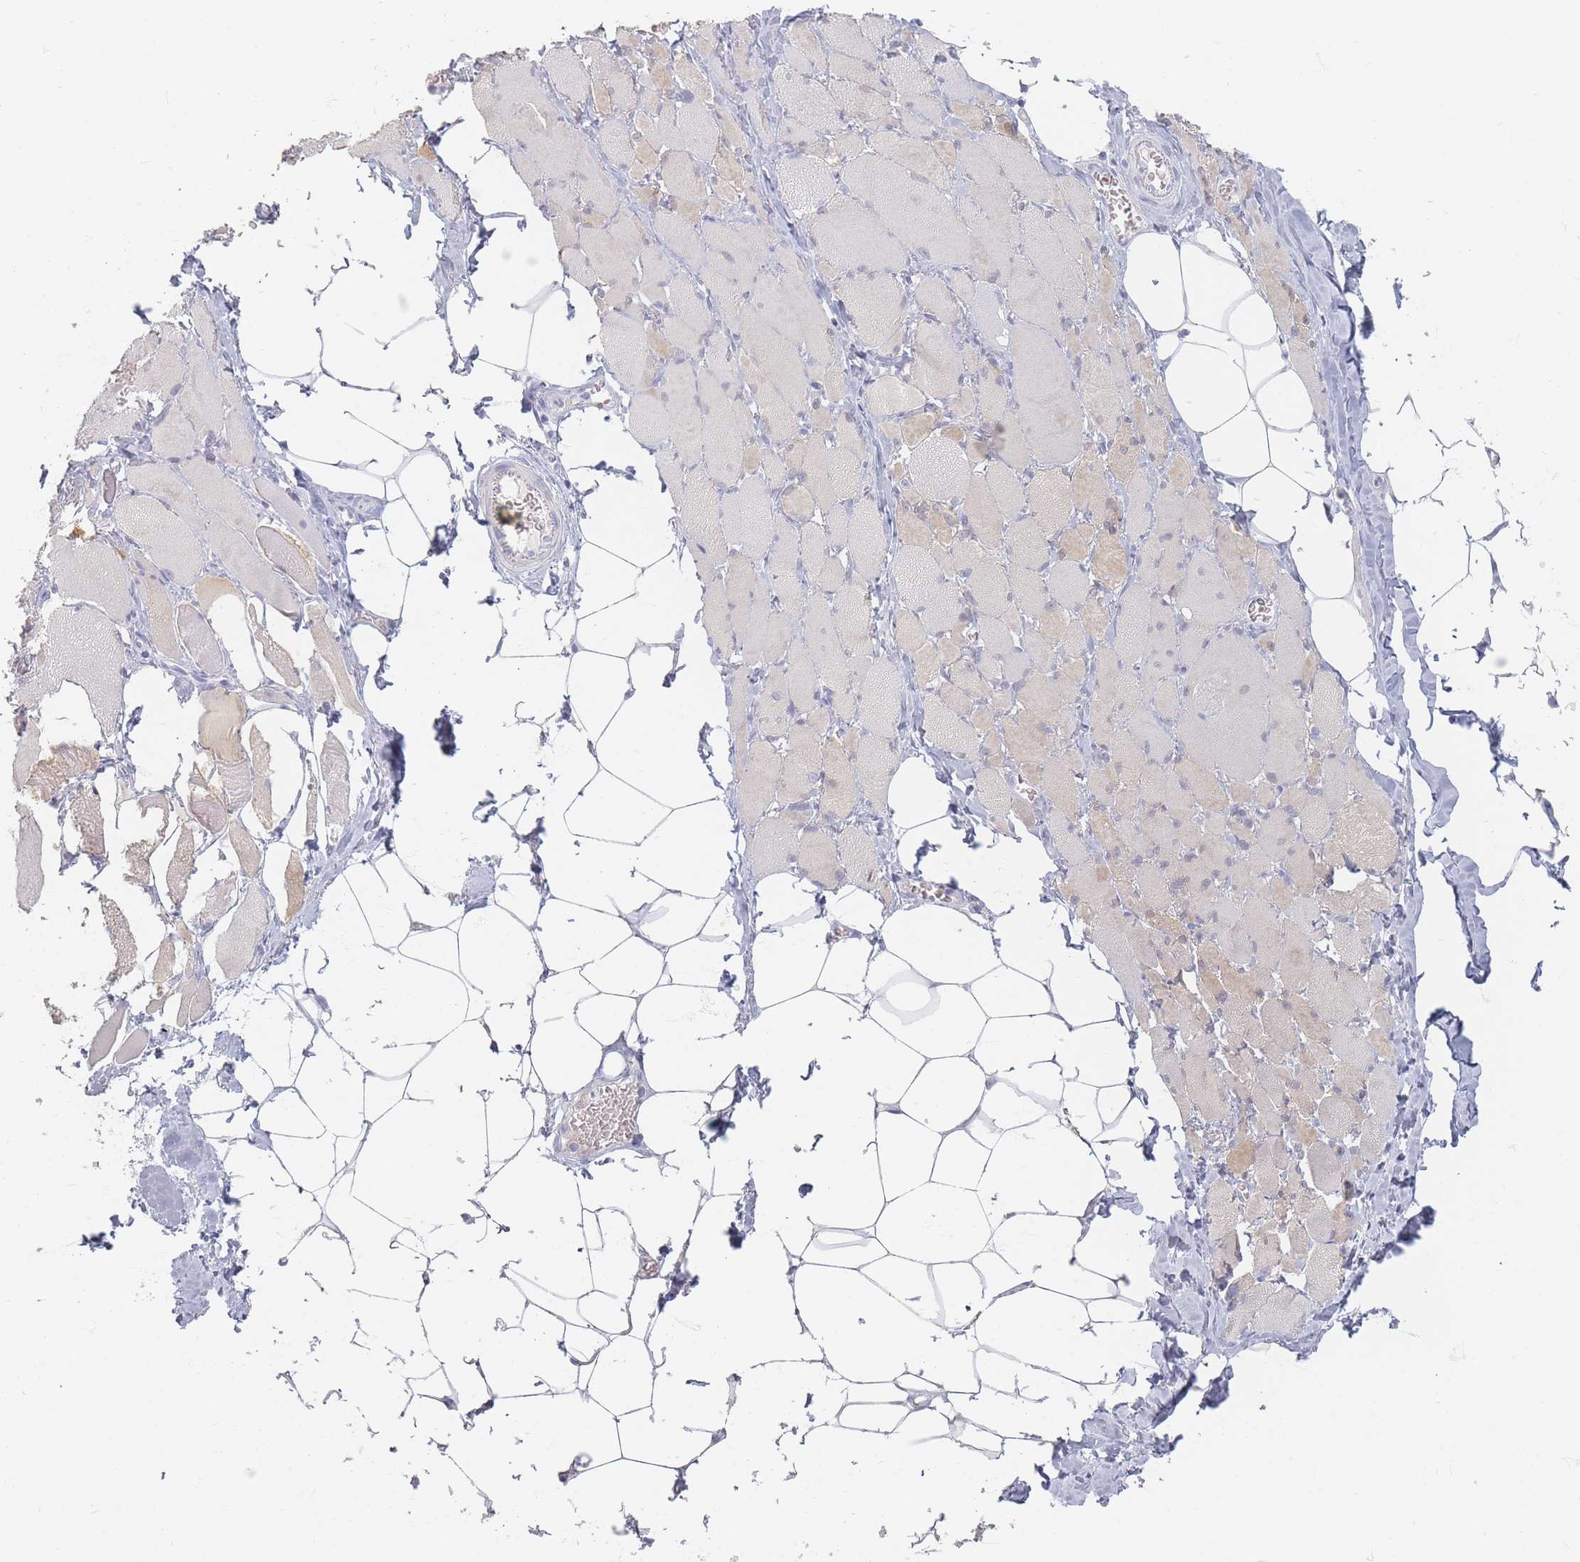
{"staining": {"intensity": "weak", "quantity": "<25%", "location": "cytoplasmic/membranous"}, "tissue": "skeletal muscle", "cell_type": "Myocytes", "image_type": "normal", "snomed": [{"axis": "morphology", "description": "Normal tissue, NOS"}, {"axis": "morphology", "description": "Basal cell carcinoma"}, {"axis": "topography", "description": "Skeletal muscle"}], "caption": "This is an immunohistochemistry (IHC) micrograph of benign human skeletal muscle. There is no positivity in myocytes.", "gene": "HELZ2", "patient": {"sex": "female", "age": 64}}